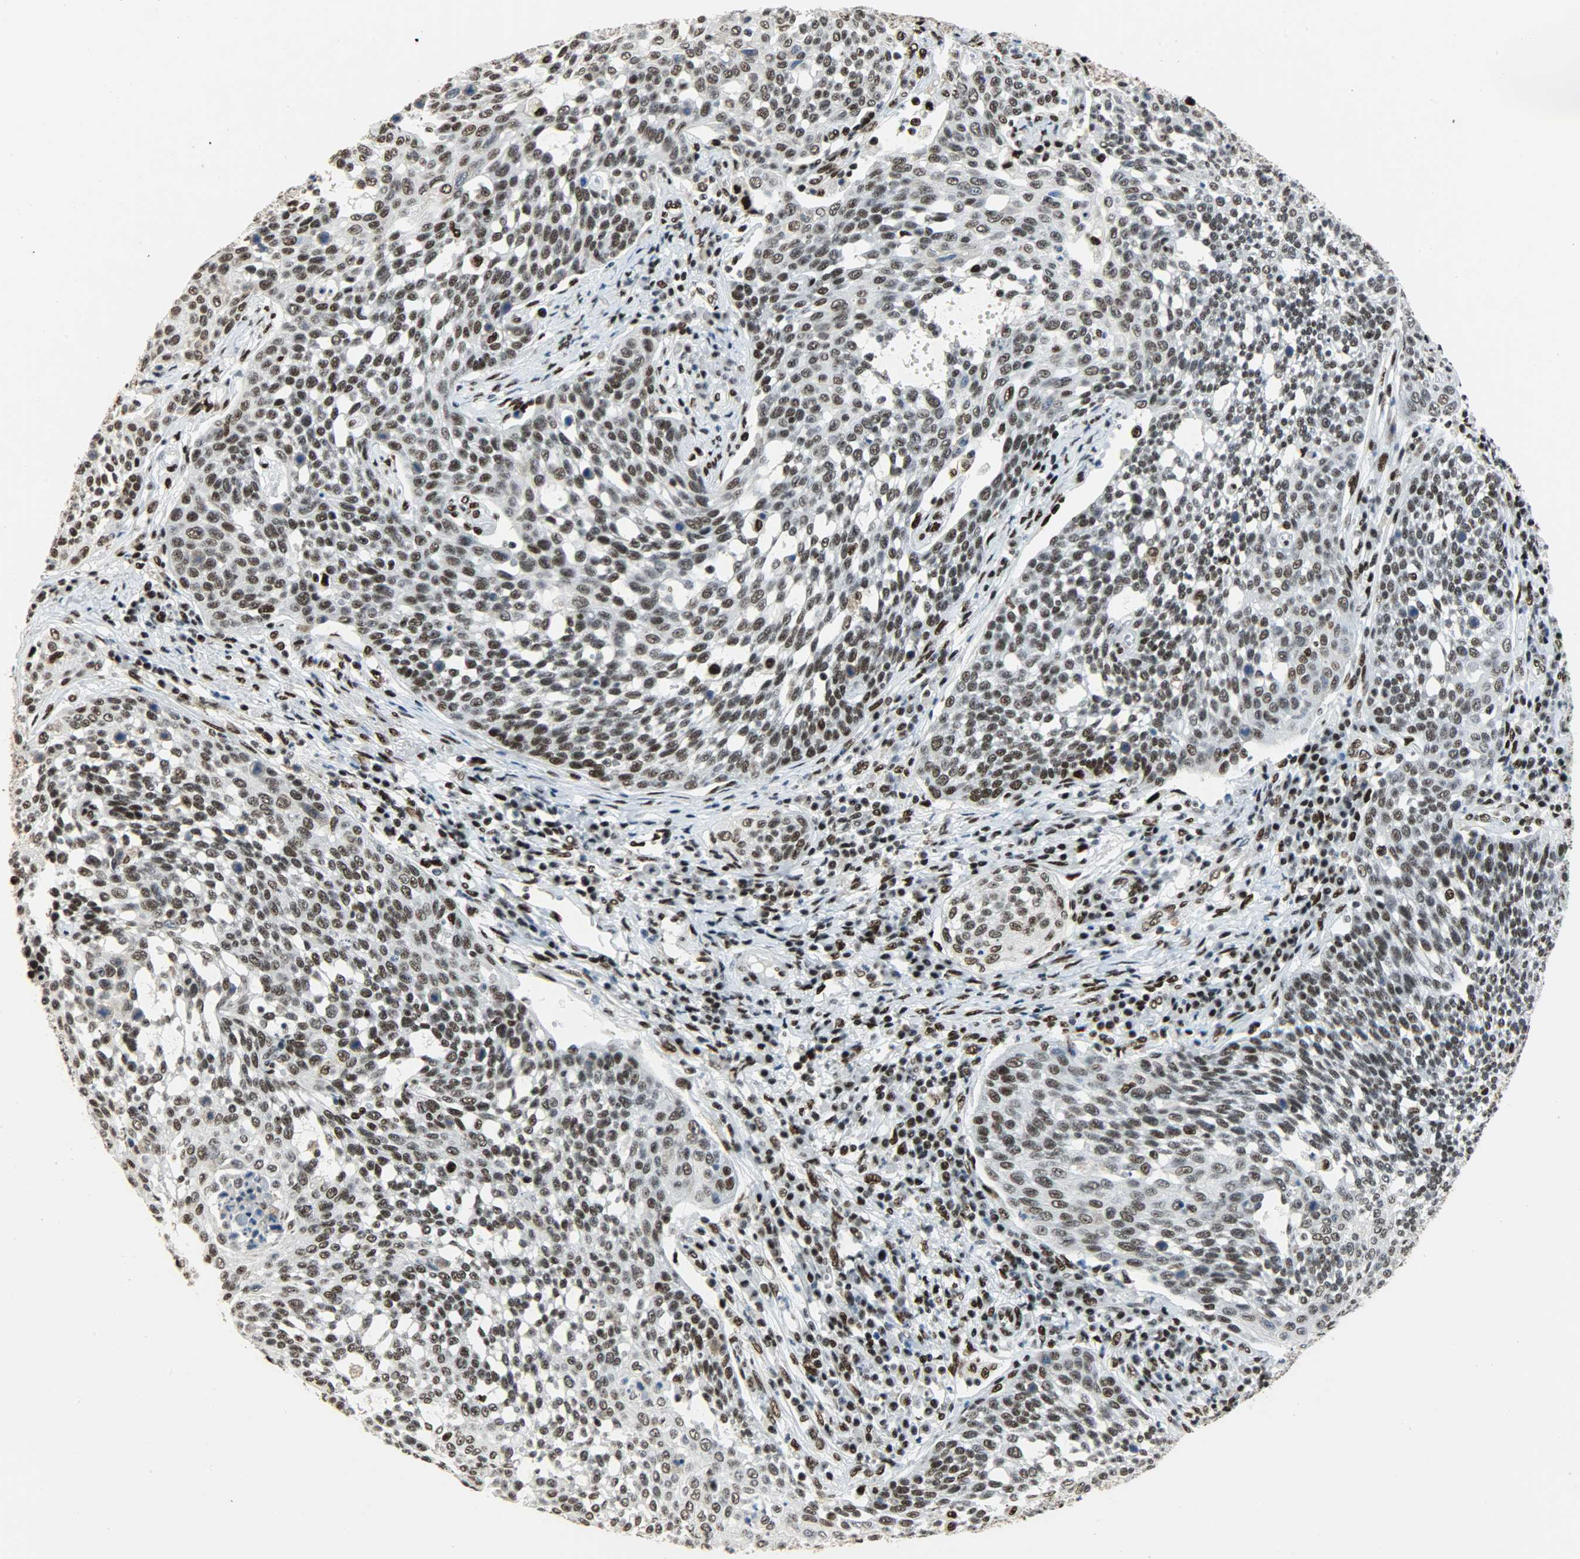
{"staining": {"intensity": "moderate", "quantity": ">75%", "location": "nuclear"}, "tissue": "cervical cancer", "cell_type": "Tumor cells", "image_type": "cancer", "snomed": [{"axis": "morphology", "description": "Squamous cell carcinoma, NOS"}, {"axis": "topography", "description": "Cervix"}], "caption": "About >75% of tumor cells in squamous cell carcinoma (cervical) display moderate nuclear protein expression as visualized by brown immunohistochemical staining.", "gene": "SSB", "patient": {"sex": "female", "age": 34}}